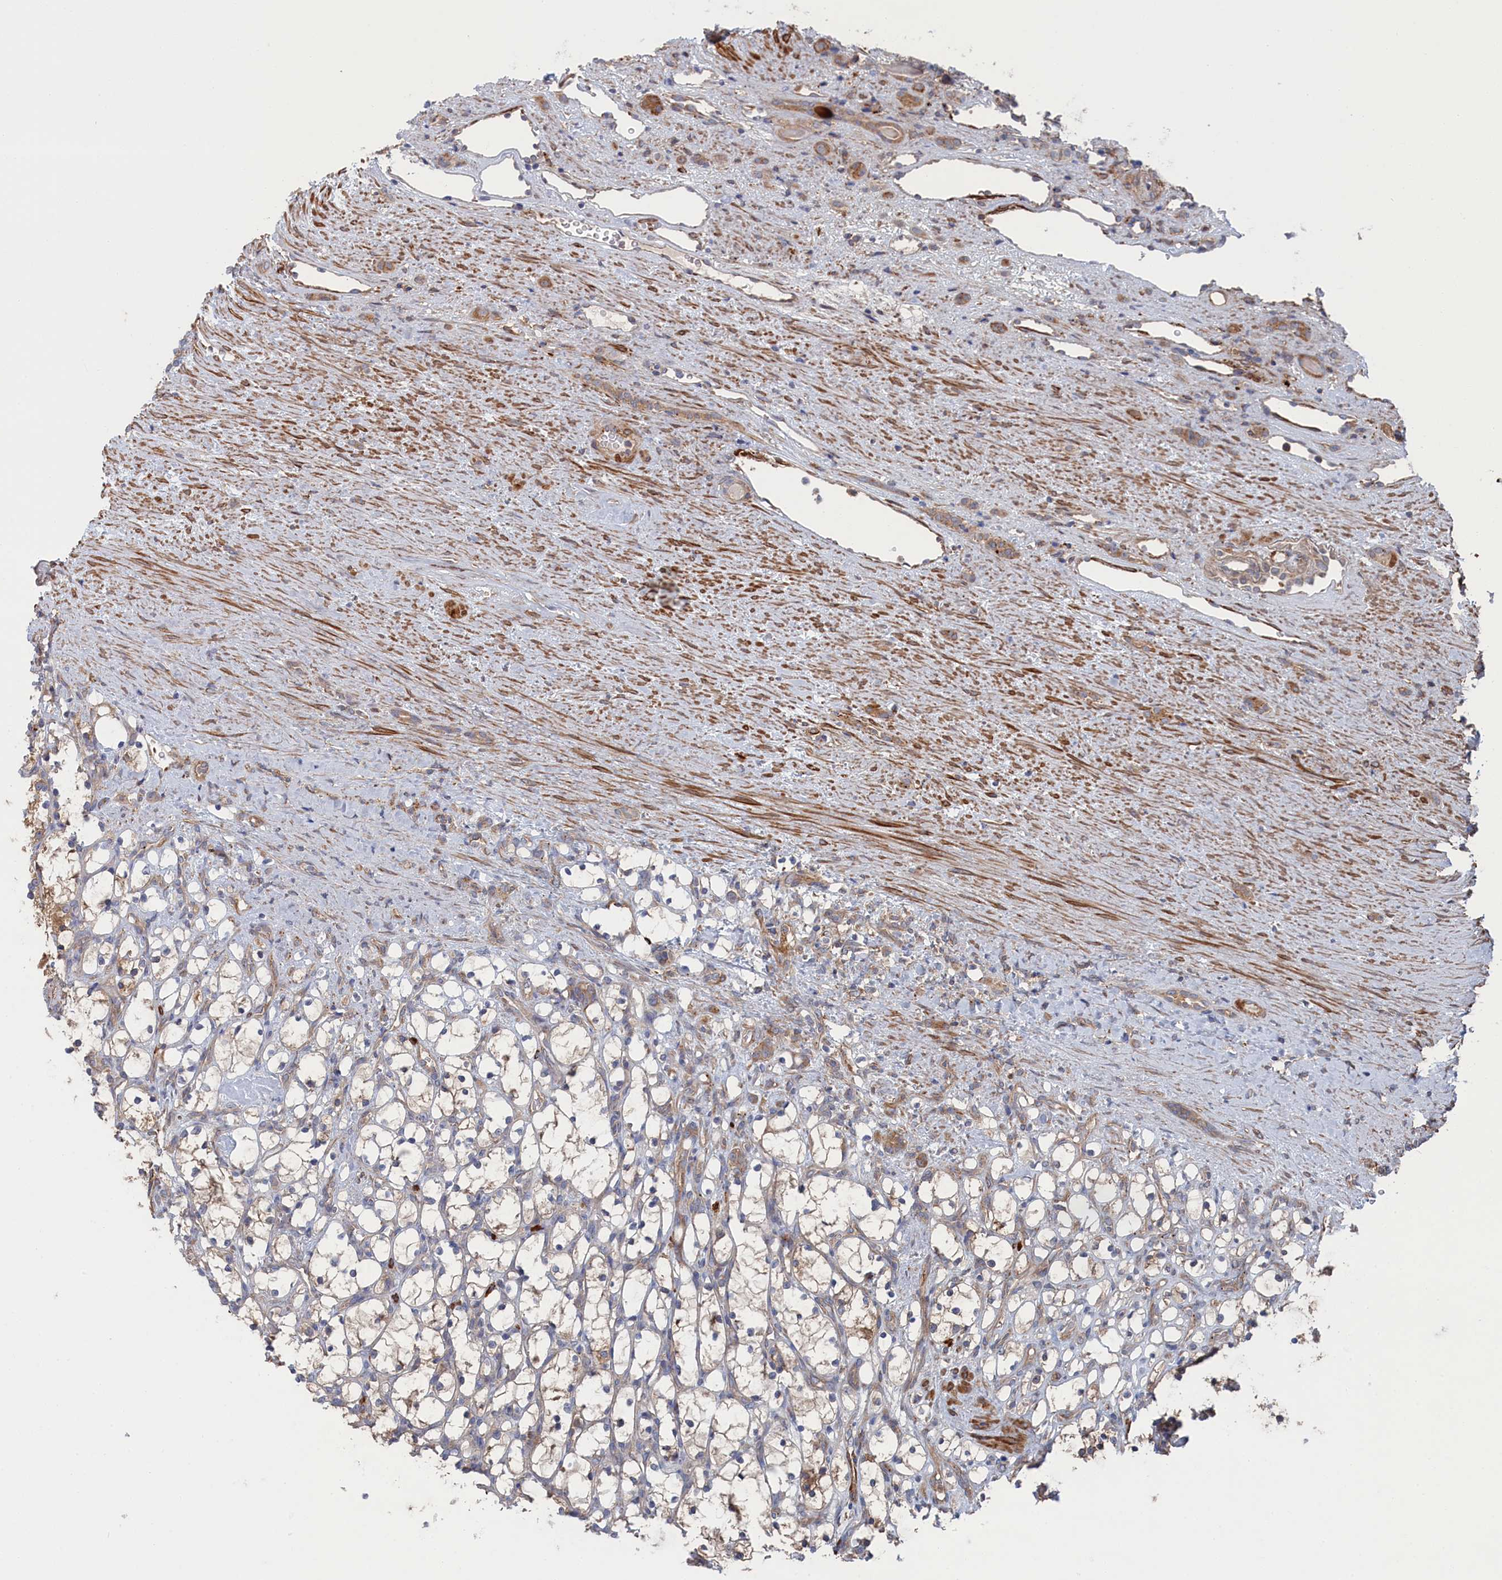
{"staining": {"intensity": "weak", "quantity": "<25%", "location": "cytoplasmic/membranous"}, "tissue": "renal cancer", "cell_type": "Tumor cells", "image_type": "cancer", "snomed": [{"axis": "morphology", "description": "Adenocarcinoma, NOS"}, {"axis": "topography", "description": "Kidney"}], "caption": "A photomicrograph of human renal cancer (adenocarcinoma) is negative for staining in tumor cells.", "gene": "FILIP1L", "patient": {"sex": "female", "age": 69}}